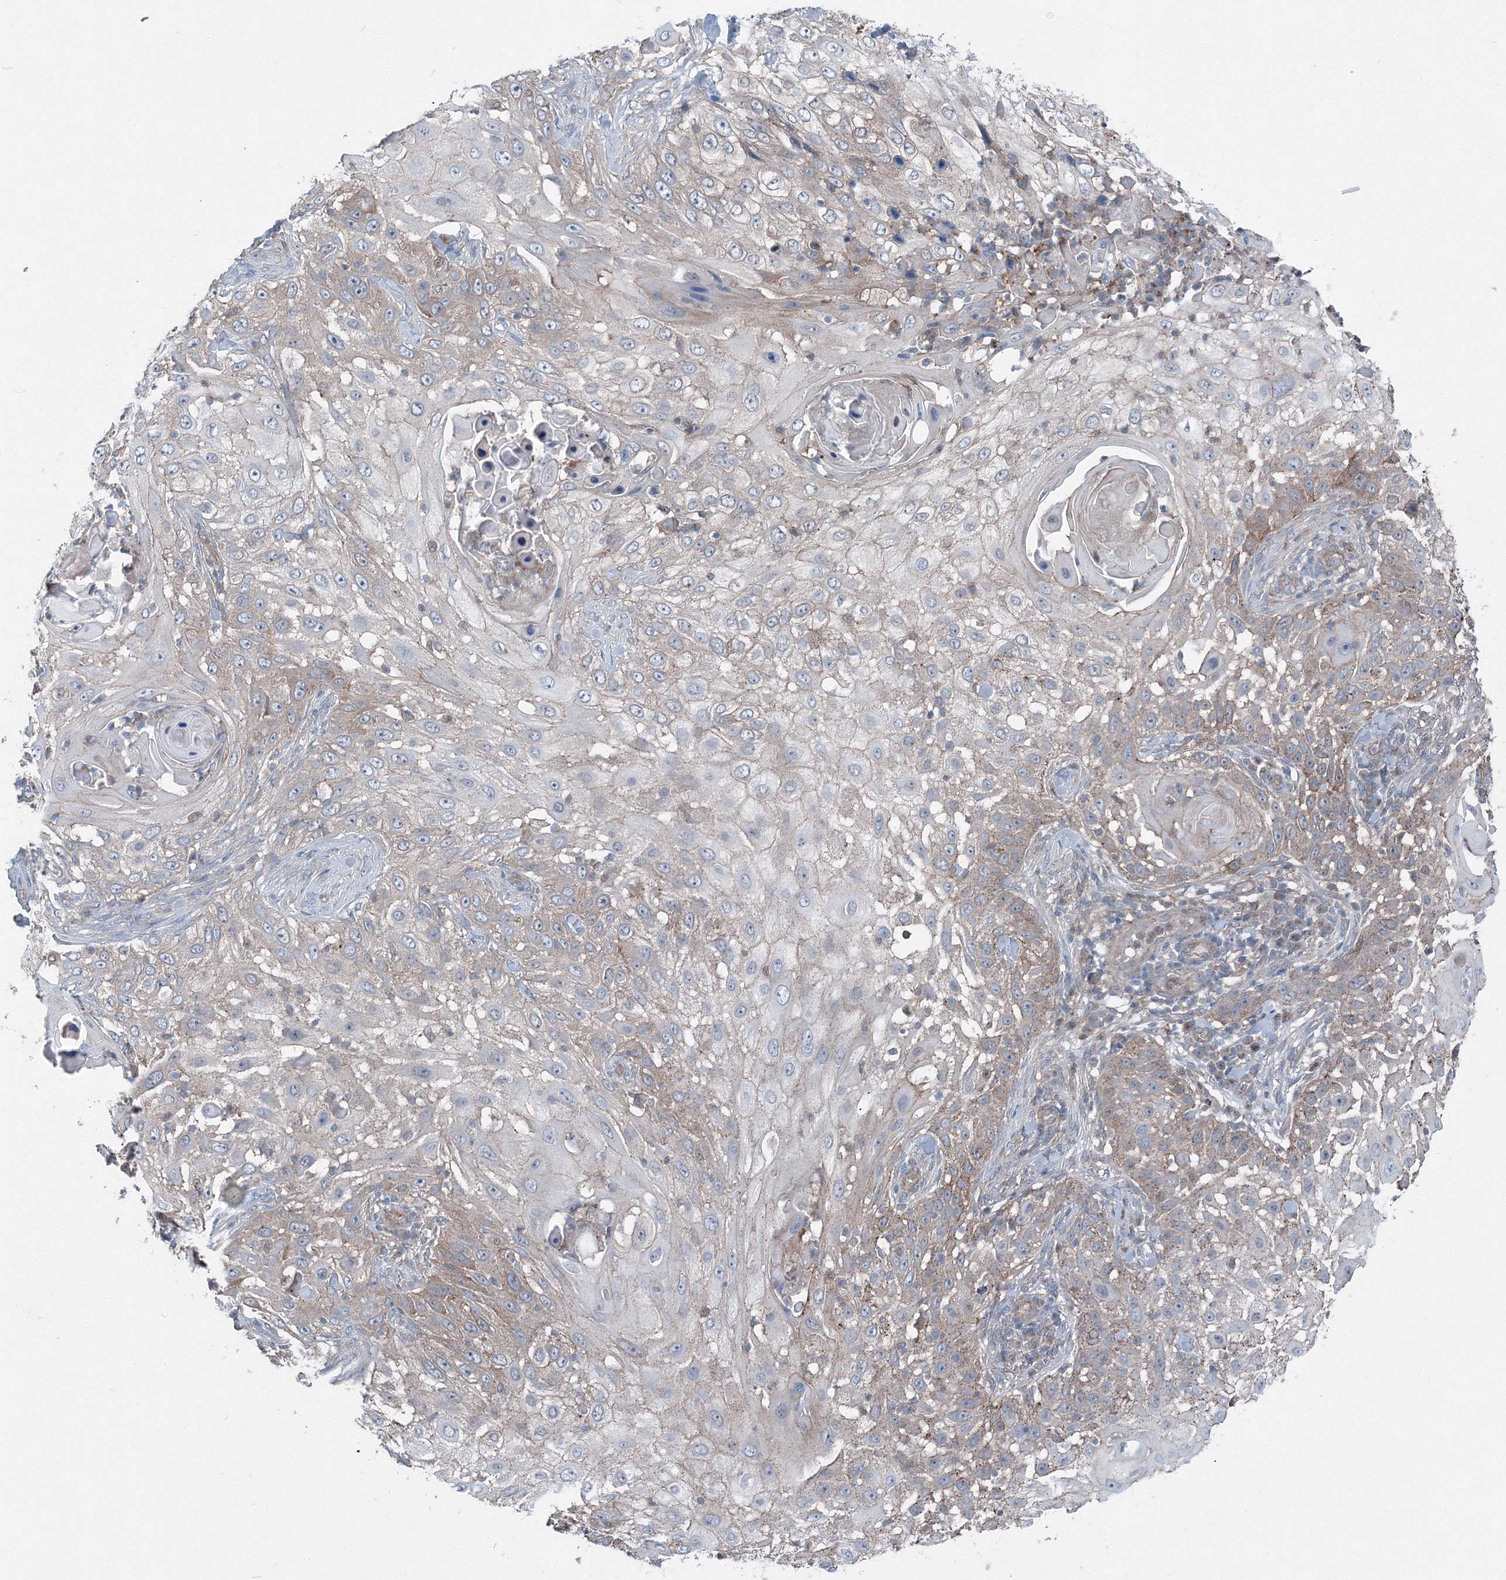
{"staining": {"intensity": "weak", "quantity": "25%-75%", "location": "cytoplasmic/membranous"}, "tissue": "skin cancer", "cell_type": "Tumor cells", "image_type": "cancer", "snomed": [{"axis": "morphology", "description": "Squamous cell carcinoma, NOS"}, {"axis": "topography", "description": "Skin"}], "caption": "IHC image of human squamous cell carcinoma (skin) stained for a protein (brown), which exhibits low levels of weak cytoplasmic/membranous staining in approximately 25%-75% of tumor cells.", "gene": "TPRKB", "patient": {"sex": "female", "age": 44}}